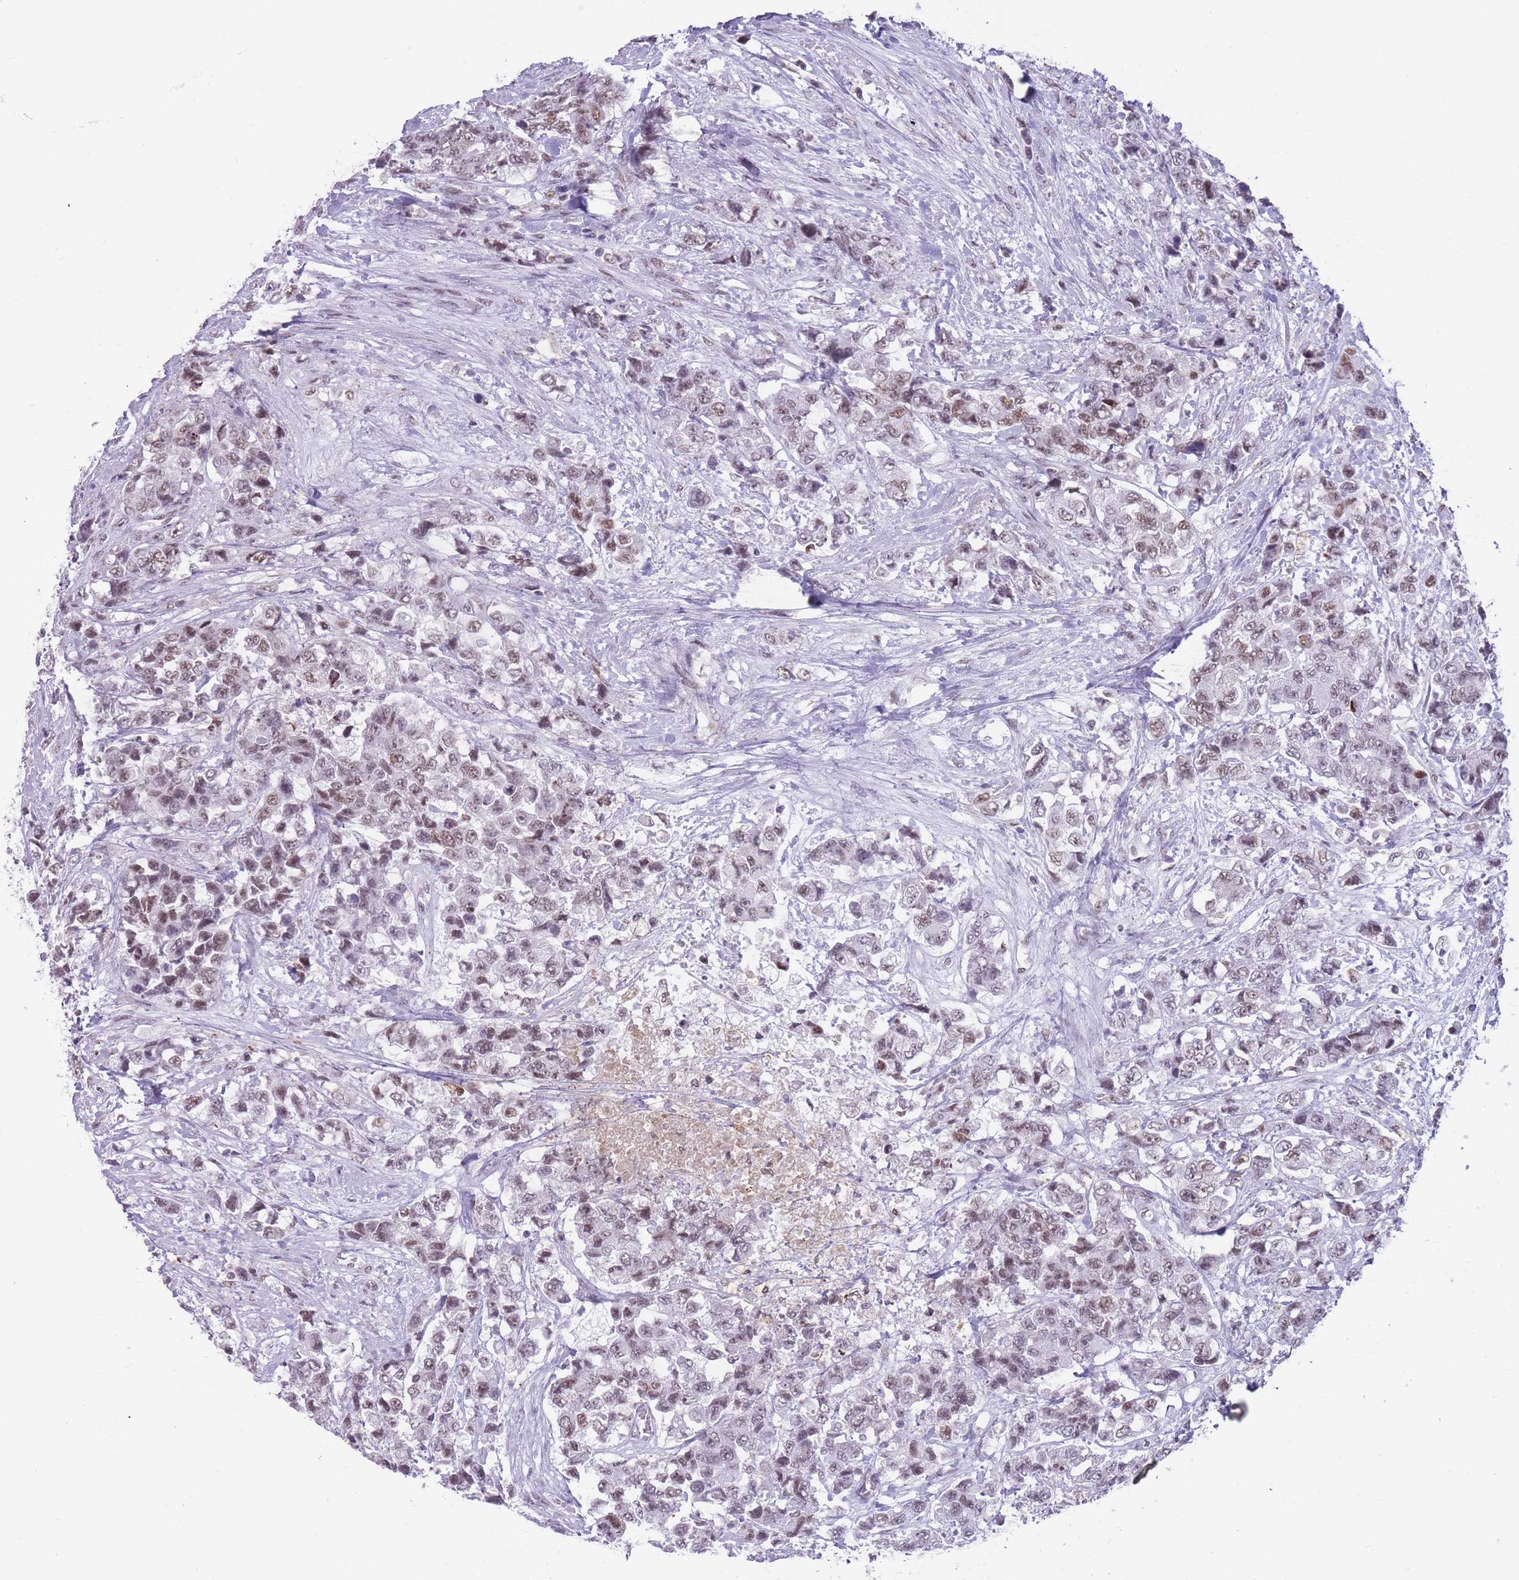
{"staining": {"intensity": "moderate", "quantity": ">75%", "location": "nuclear"}, "tissue": "urothelial cancer", "cell_type": "Tumor cells", "image_type": "cancer", "snomed": [{"axis": "morphology", "description": "Urothelial carcinoma, High grade"}, {"axis": "topography", "description": "Urinary bladder"}], "caption": "Protein staining of high-grade urothelial carcinoma tissue demonstrates moderate nuclear staining in approximately >75% of tumor cells.", "gene": "HNRNPUL1", "patient": {"sex": "female", "age": 78}}